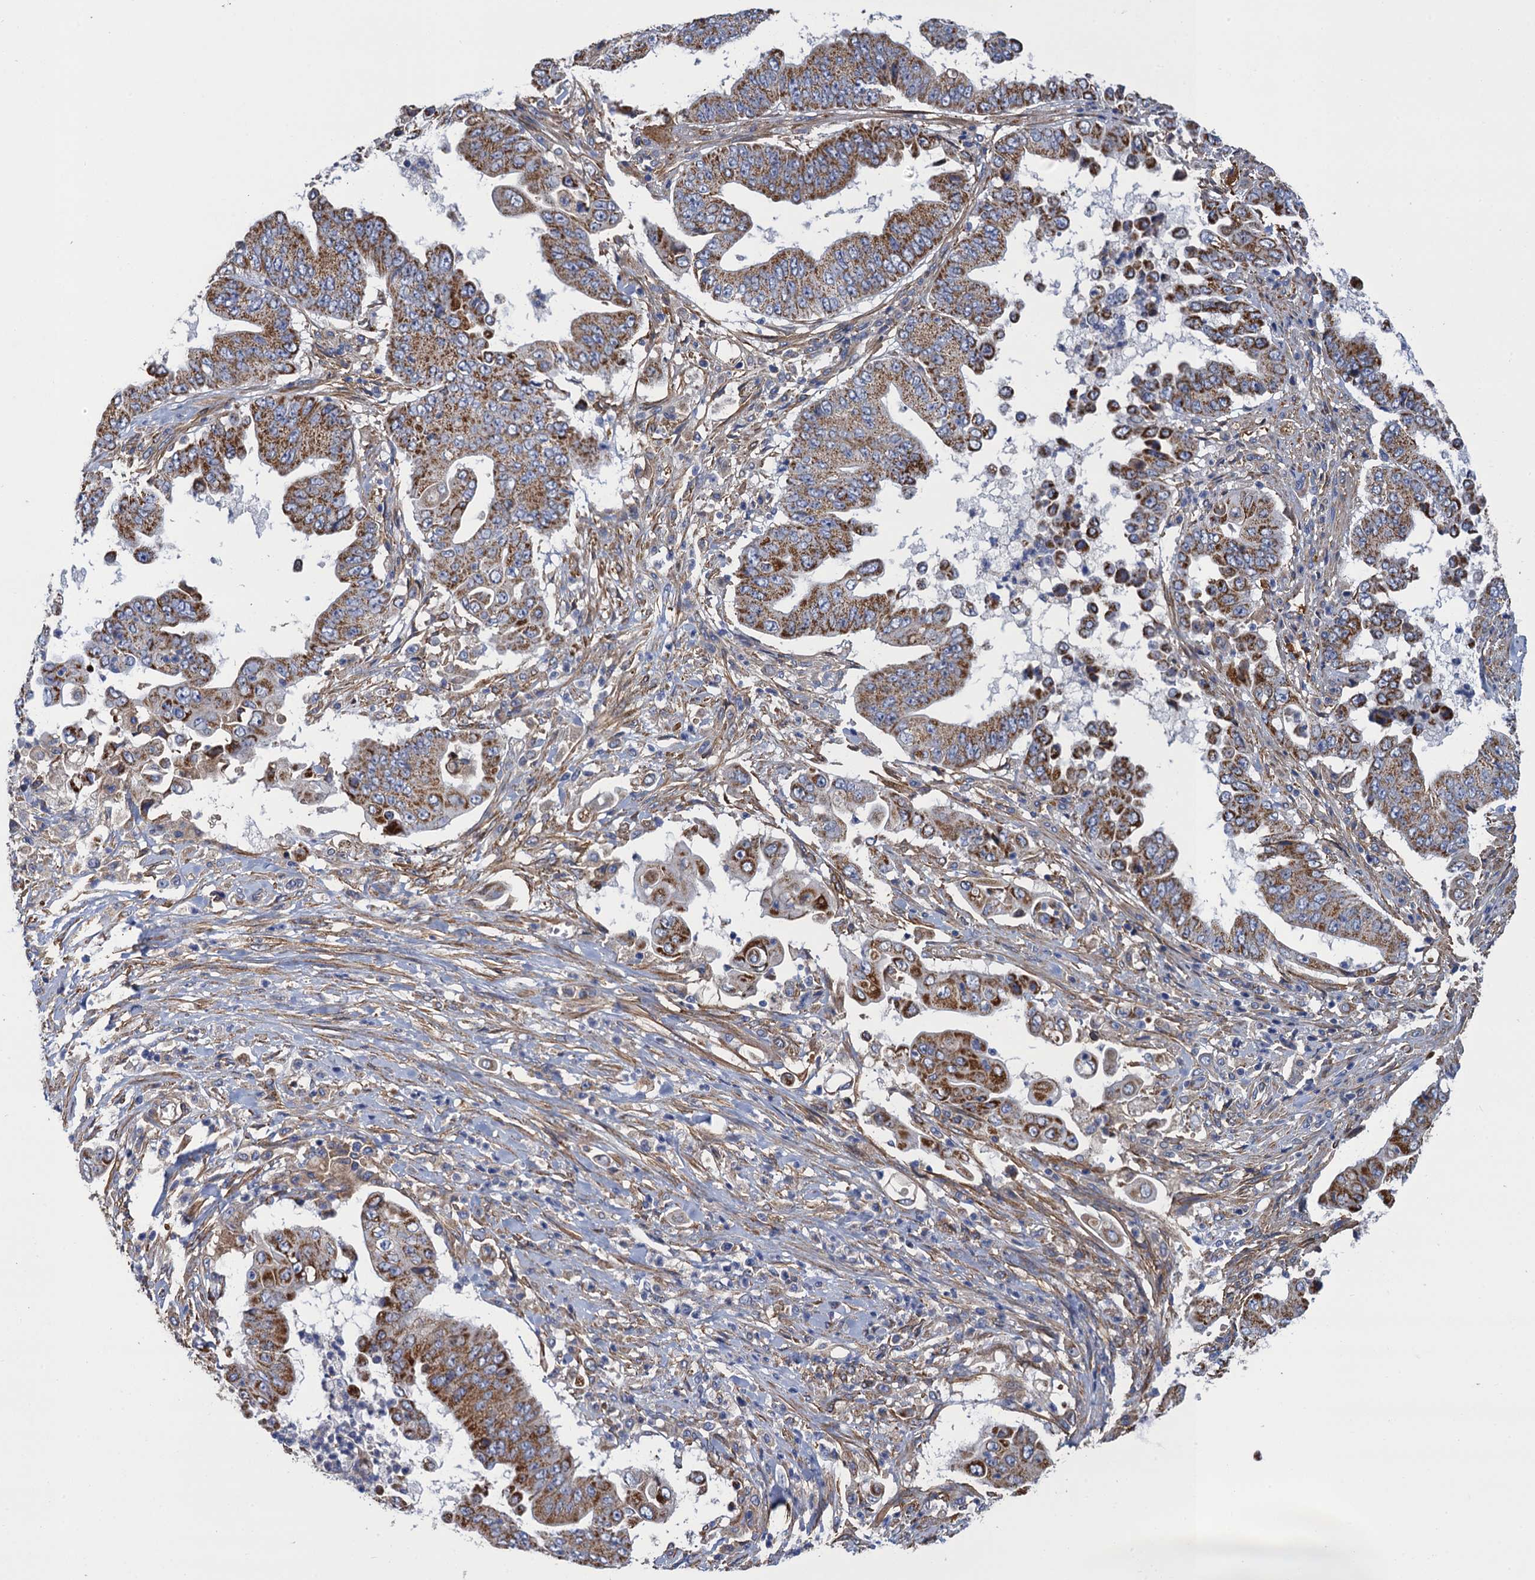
{"staining": {"intensity": "moderate", "quantity": ">75%", "location": "cytoplasmic/membranous"}, "tissue": "pancreatic cancer", "cell_type": "Tumor cells", "image_type": "cancer", "snomed": [{"axis": "morphology", "description": "Adenocarcinoma, NOS"}, {"axis": "topography", "description": "Pancreas"}], "caption": "Pancreatic cancer (adenocarcinoma) was stained to show a protein in brown. There is medium levels of moderate cytoplasmic/membranous staining in approximately >75% of tumor cells.", "gene": "GCSH", "patient": {"sex": "female", "age": 77}}